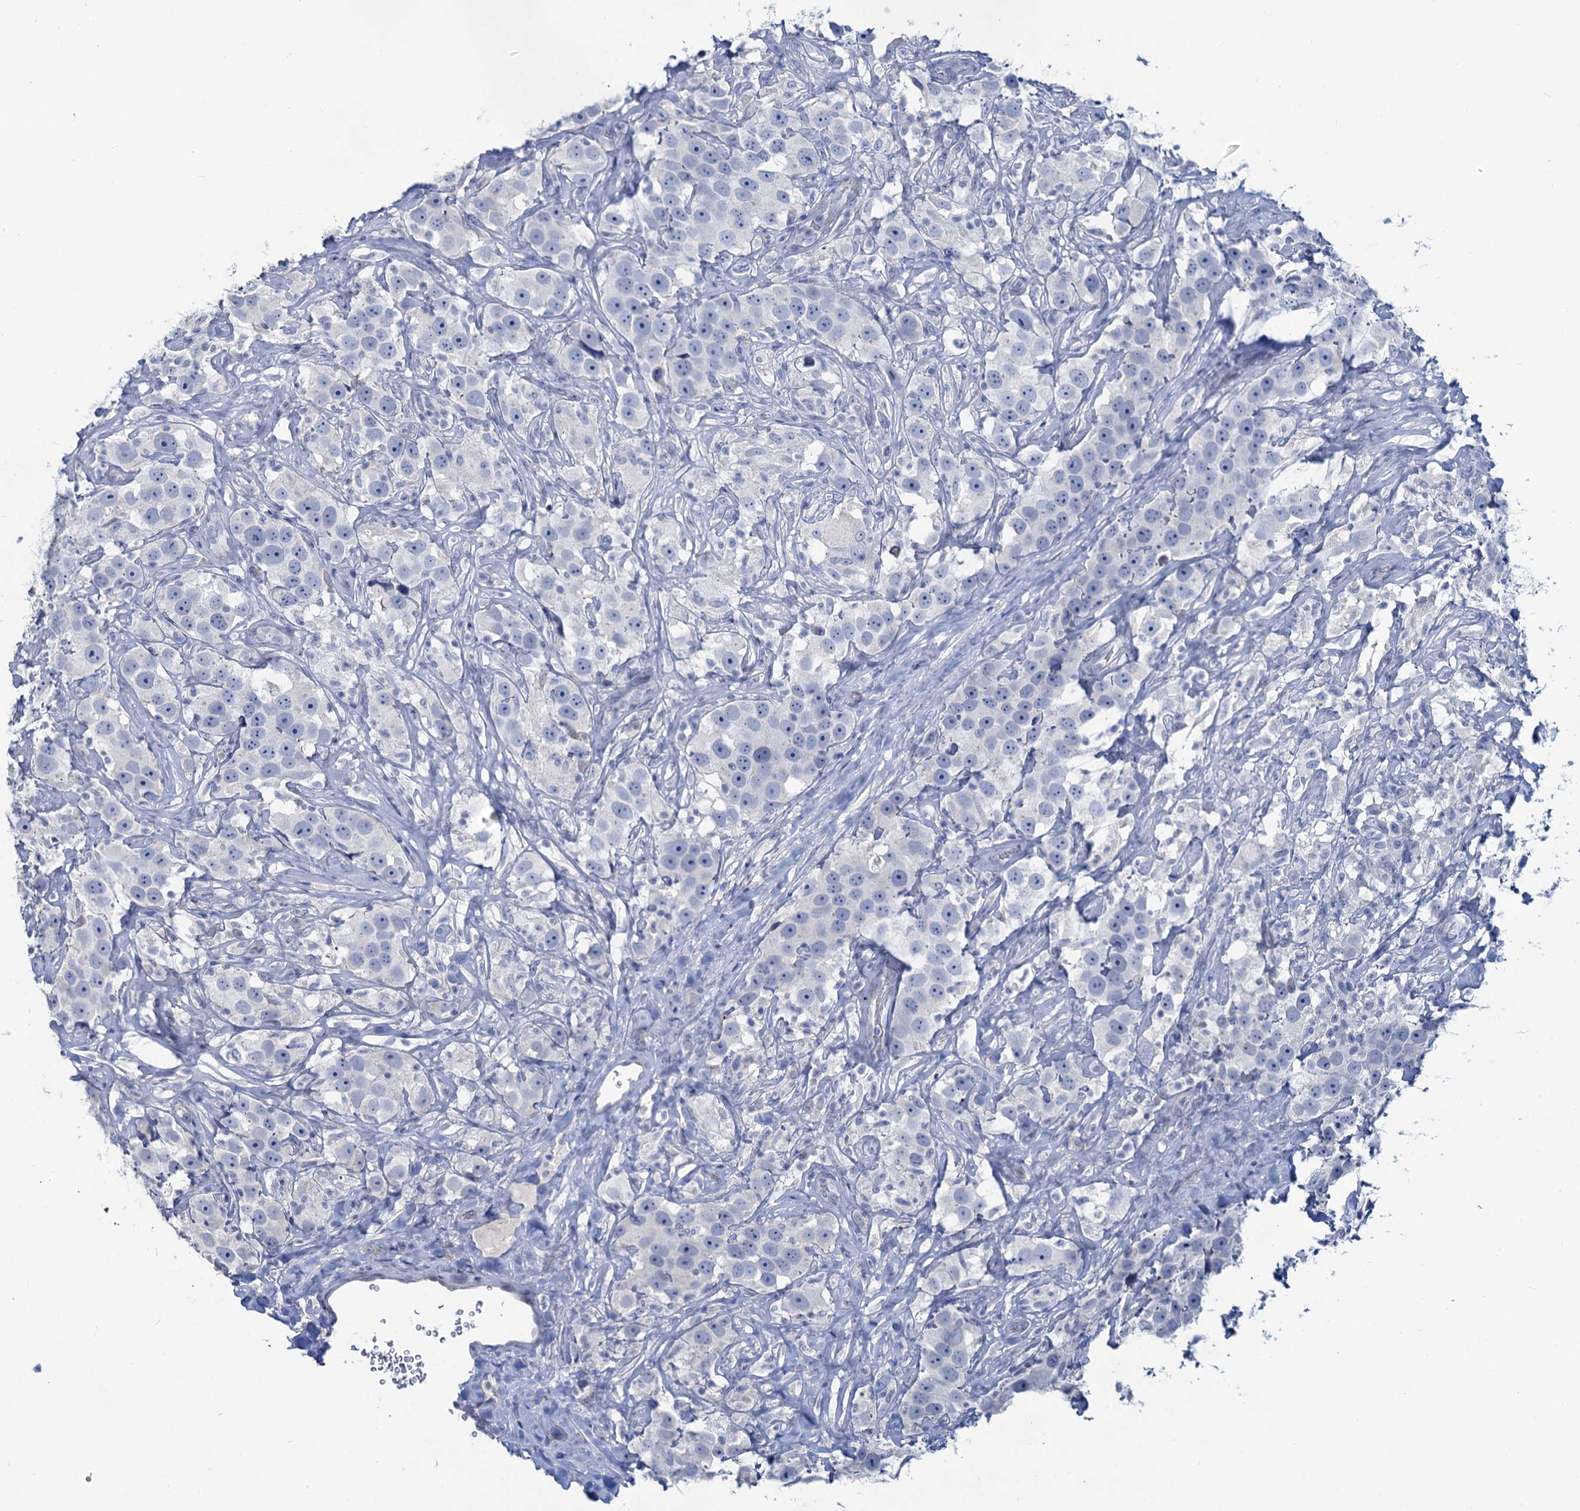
{"staining": {"intensity": "negative", "quantity": "none", "location": "none"}, "tissue": "testis cancer", "cell_type": "Tumor cells", "image_type": "cancer", "snomed": [{"axis": "morphology", "description": "Seminoma, NOS"}, {"axis": "topography", "description": "Testis"}], "caption": "An IHC photomicrograph of testis seminoma is shown. There is no staining in tumor cells of testis seminoma. (DAB (3,3'-diaminobenzidine) immunohistochemistry (IHC), high magnification).", "gene": "TOX3", "patient": {"sex": "male", "age": 49}}